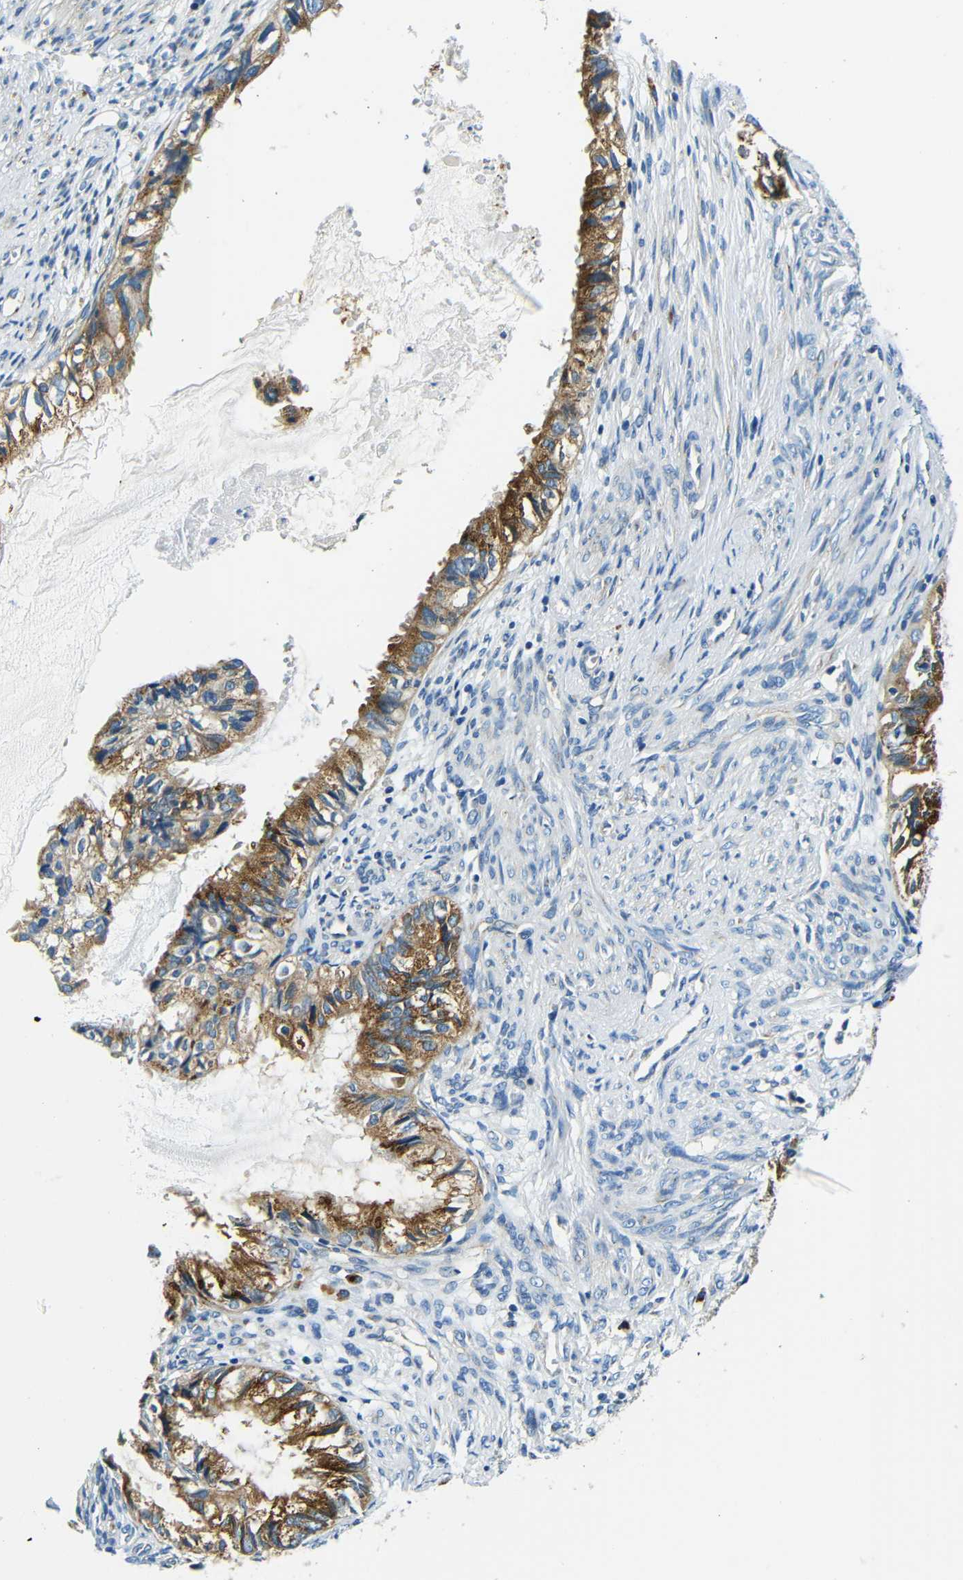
{"staining": {"intensity": "strong", "quantity": ">75%", "location": "cytoplasmic/membranous"}, "tissue": "cervical cancer", "cell_type": "Tumor cells", "image_type": "cancer", "snomed": [{"axis": "morphology", "description": "Normal tissue, NOS"}, {"axis": "morphology", "description": "Adenocarcinoma, NOS"}, {"axis": "topography", "description": "Cervix"}, {"axis": "topography", "description": "Endometrium"}], "caption": "Protein staining displays strong cytoplasmic/membranous positivity in about >75% of tumor cells in cervical cancer (adenocarcinoma).", "gene": "USO1", "patient": {"sex": "female", "age": 86}}